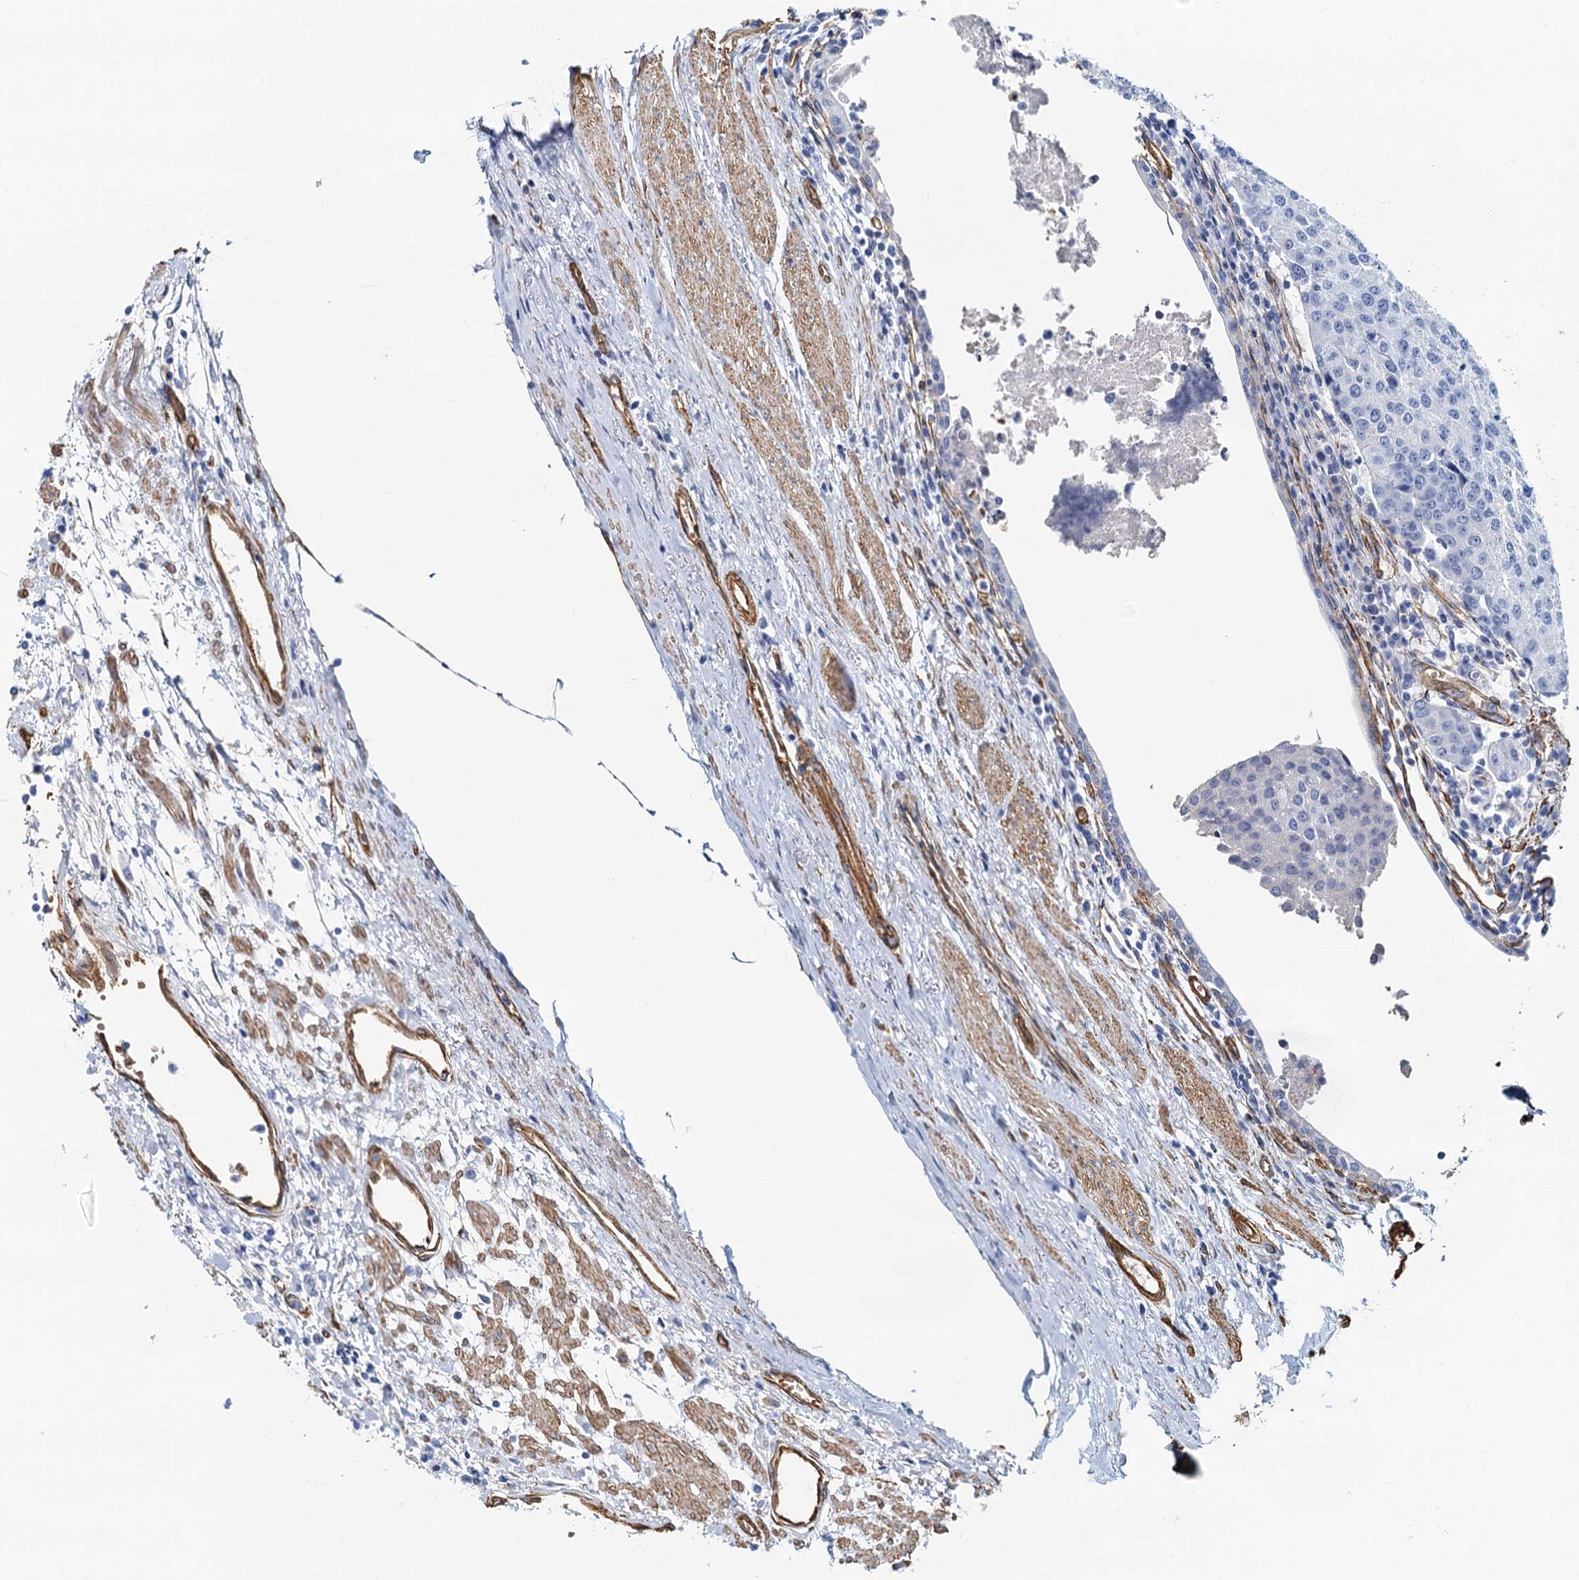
{"staining": {"intensity": "negative", "quantity": "none", "location": "none"}, "tissue": "urothelial cancer", "cell_type": "Tumor cells", "image_type": "cancer", "snomed": [{"axis": "morphology", "description": "Urothelial carcinoma, High grade"}, {"axis": "topography", "description": "Urinary bladder"}], "caption": "Urothelial carcinoma (high-grade) was stained to show a protein in brown. There is no significant staining in tumor cells. The staining is performed using DAB (3,3'-diaminobenzidine) brown chromogen with nuclei counter-stained in using hematoxylin.", "gene": "DGKG", "patient": {"sex": "female", "age": 85}}